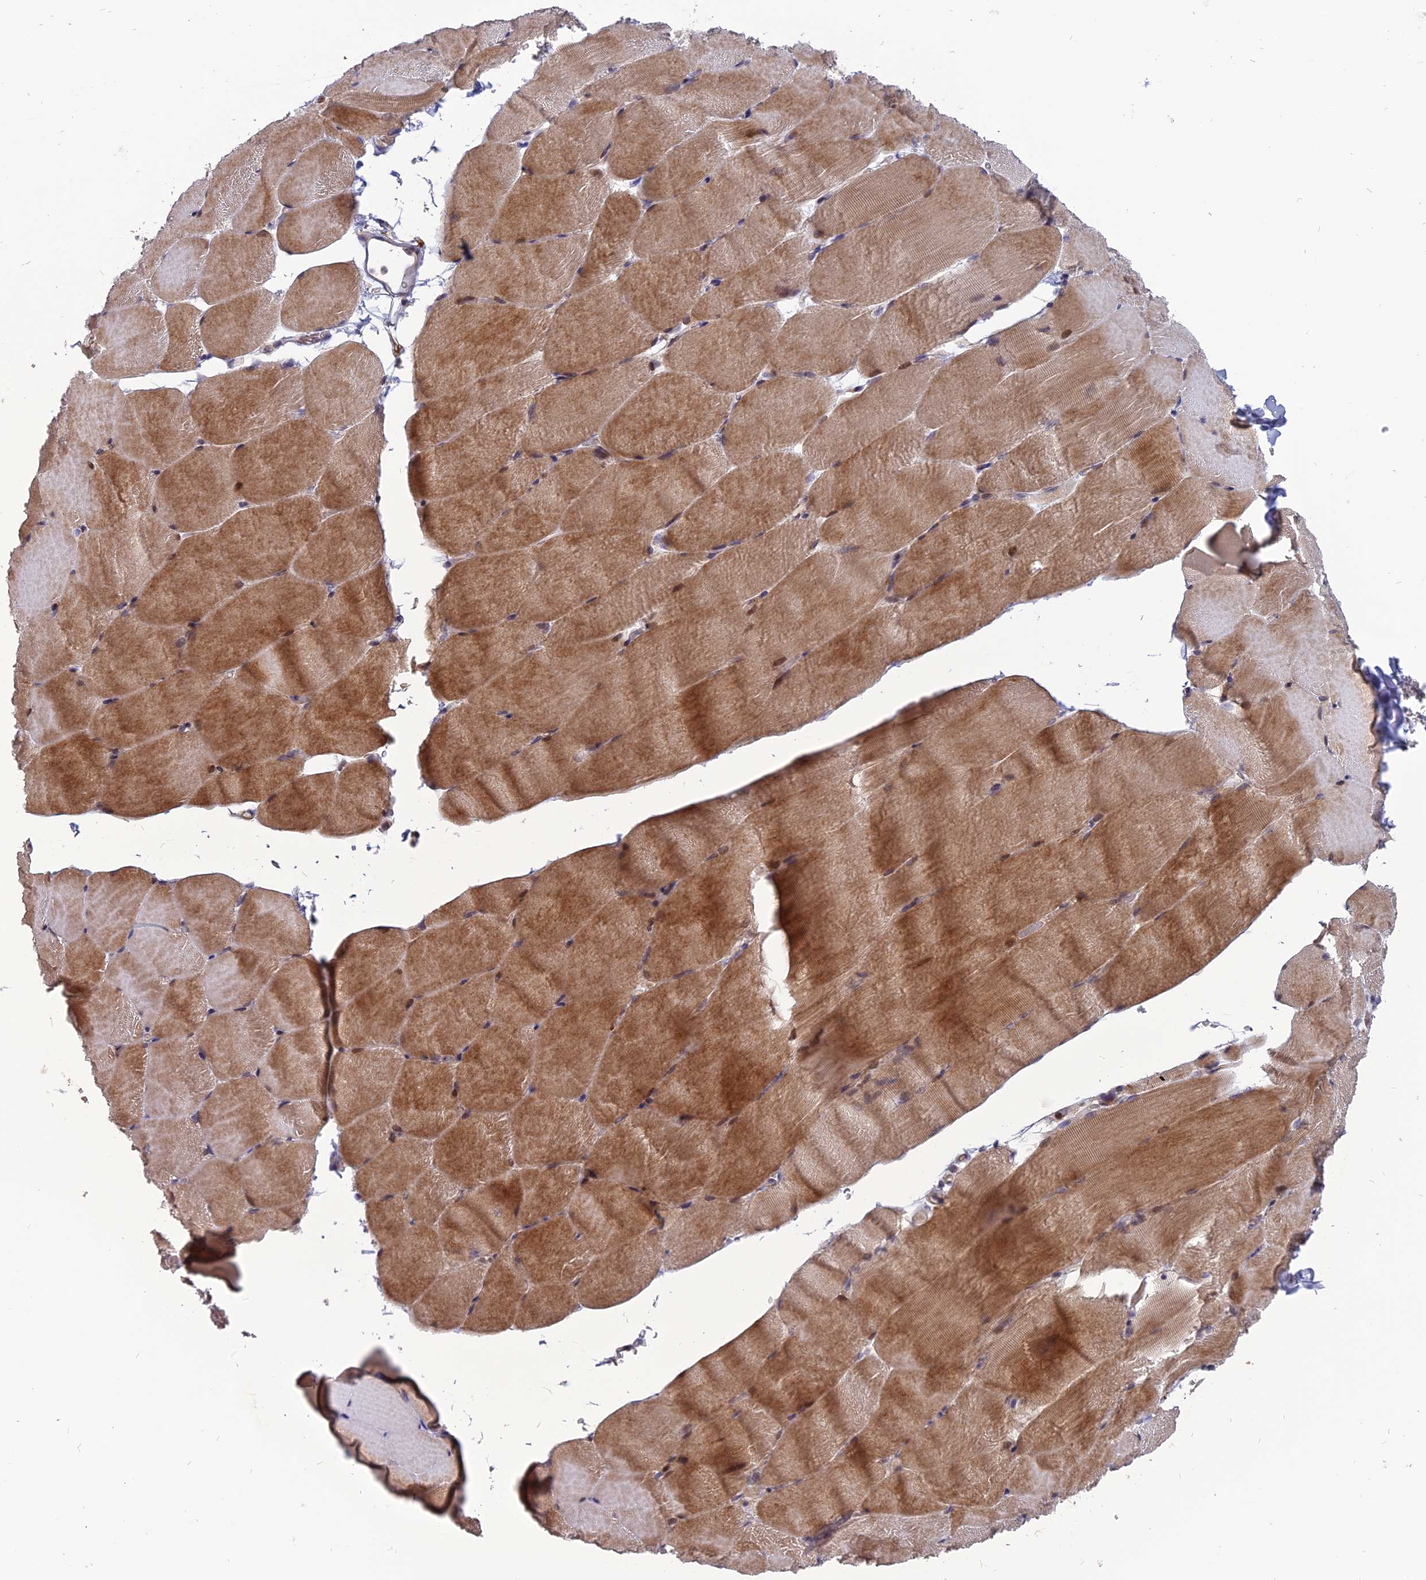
{"staining": {"intensity": "moderate", "quantity": ">75%", "location": "cytoplasmic/membranous,nuclear"}, "tissue": "skeletal muscle", "cell_type": "Myocytes", "image_type": "normal", "snomed": [{"axis": "morphology", "description": "Normal tissue, NOS"}, {"axis": "topography", "description": "Skeletal muscle"}, {"axis": "topography", "description": "Parathyroid gland"}], "caption": "Immunohistochemical staining of normal skeletal muscle reveals moderate cytoplasmic/membranous,nuclear protein staining in approximately >75% of myocytes. The protein of interest is shown in brown color, while the nuclei are stained blue.", "gene": "TMEM263", "patient": {"sex": "female", "age": 37}}